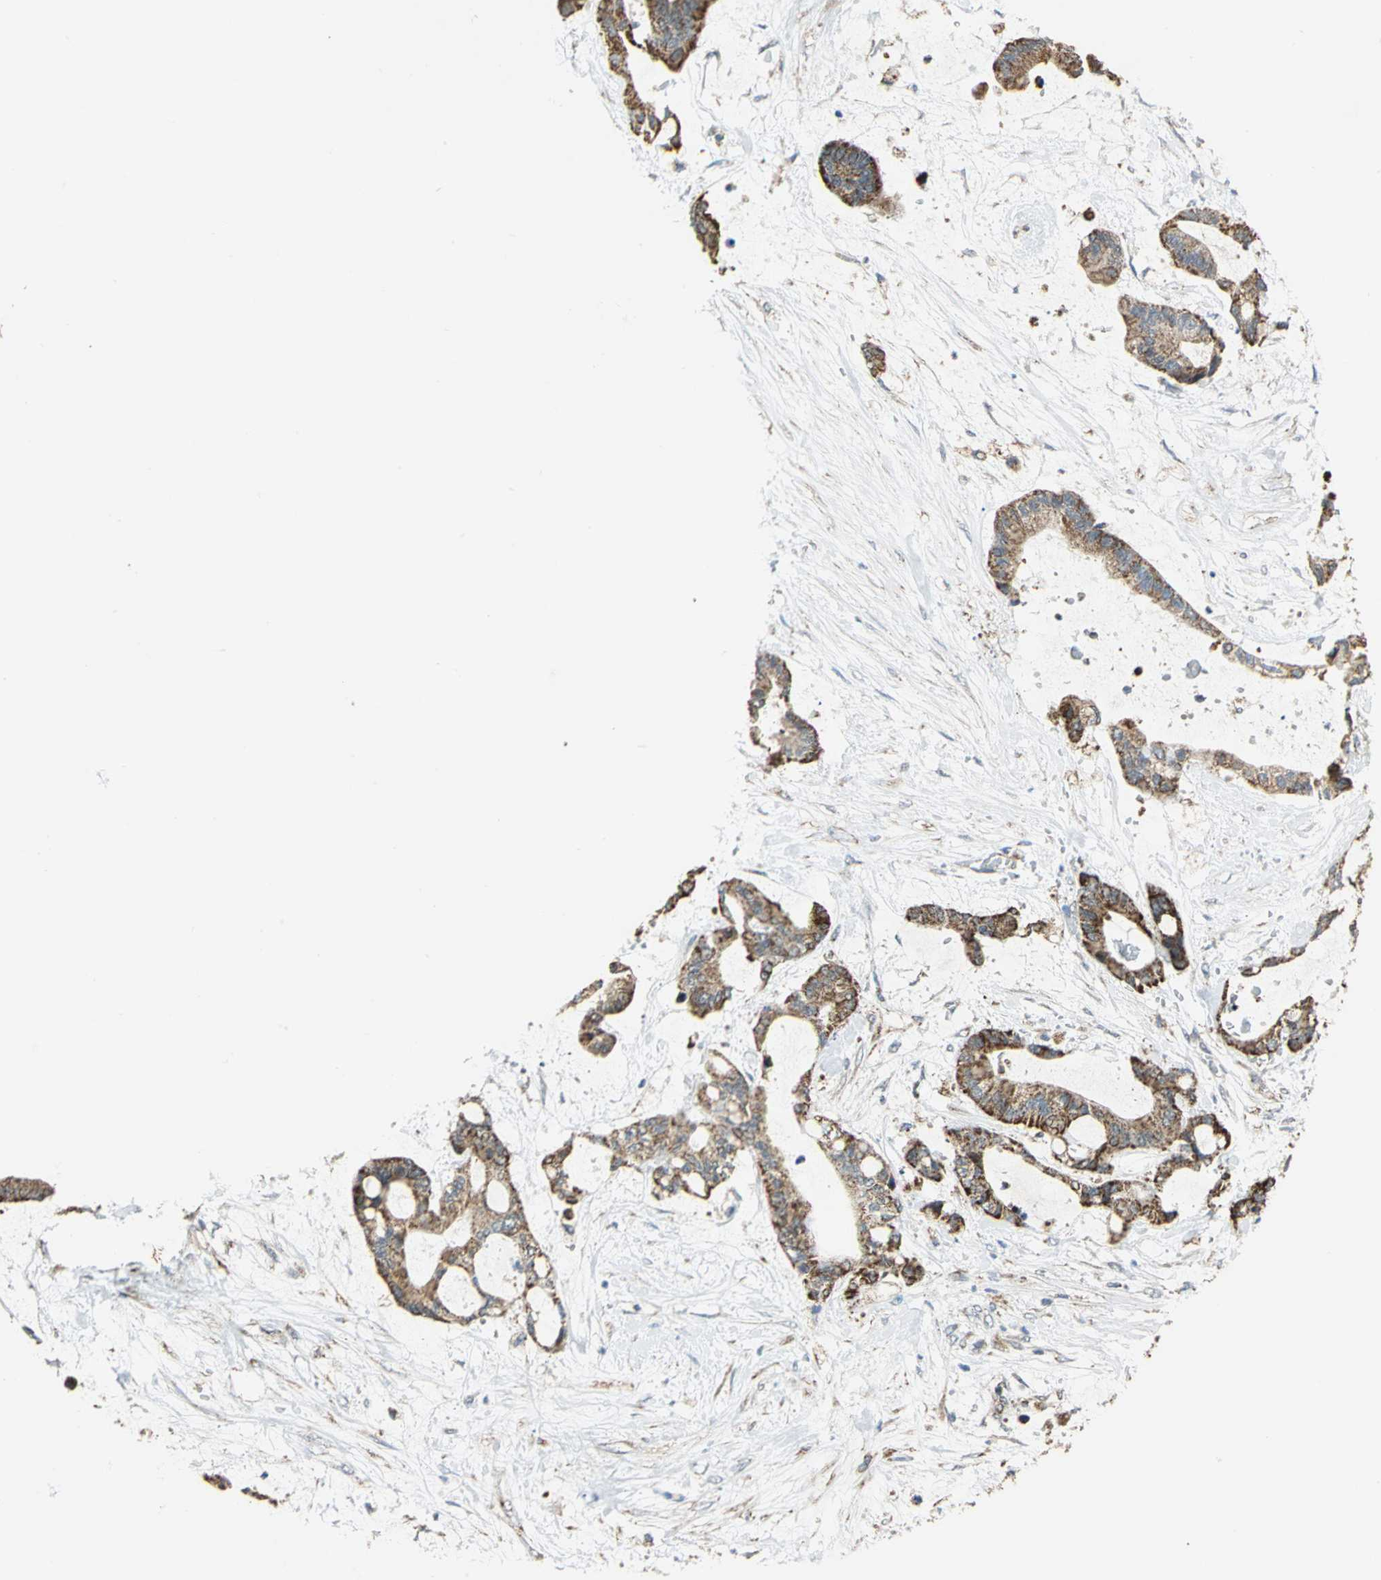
{"staining": {"intensity": "strong", "quantity": ">75%", "location": "cytoplasmic/membranous"}, "tissue": "liver cancer", "cell_type": "Tumor cells", "image_type": "cancer", "snomed": [{"axis": "morphology", "description": "Cholangiocarcinoma"}, {"axis": "topography", "description": "Liver"}], "caption": "Liver cholangiocarcinoma stained with immunohistochemistry (IHC) shows strong cytoplasmic/membranous positivity in approximately >75% of tumor cells.", "gene": "MRPS22", "patient": {"sex": "female", "age": 73}}